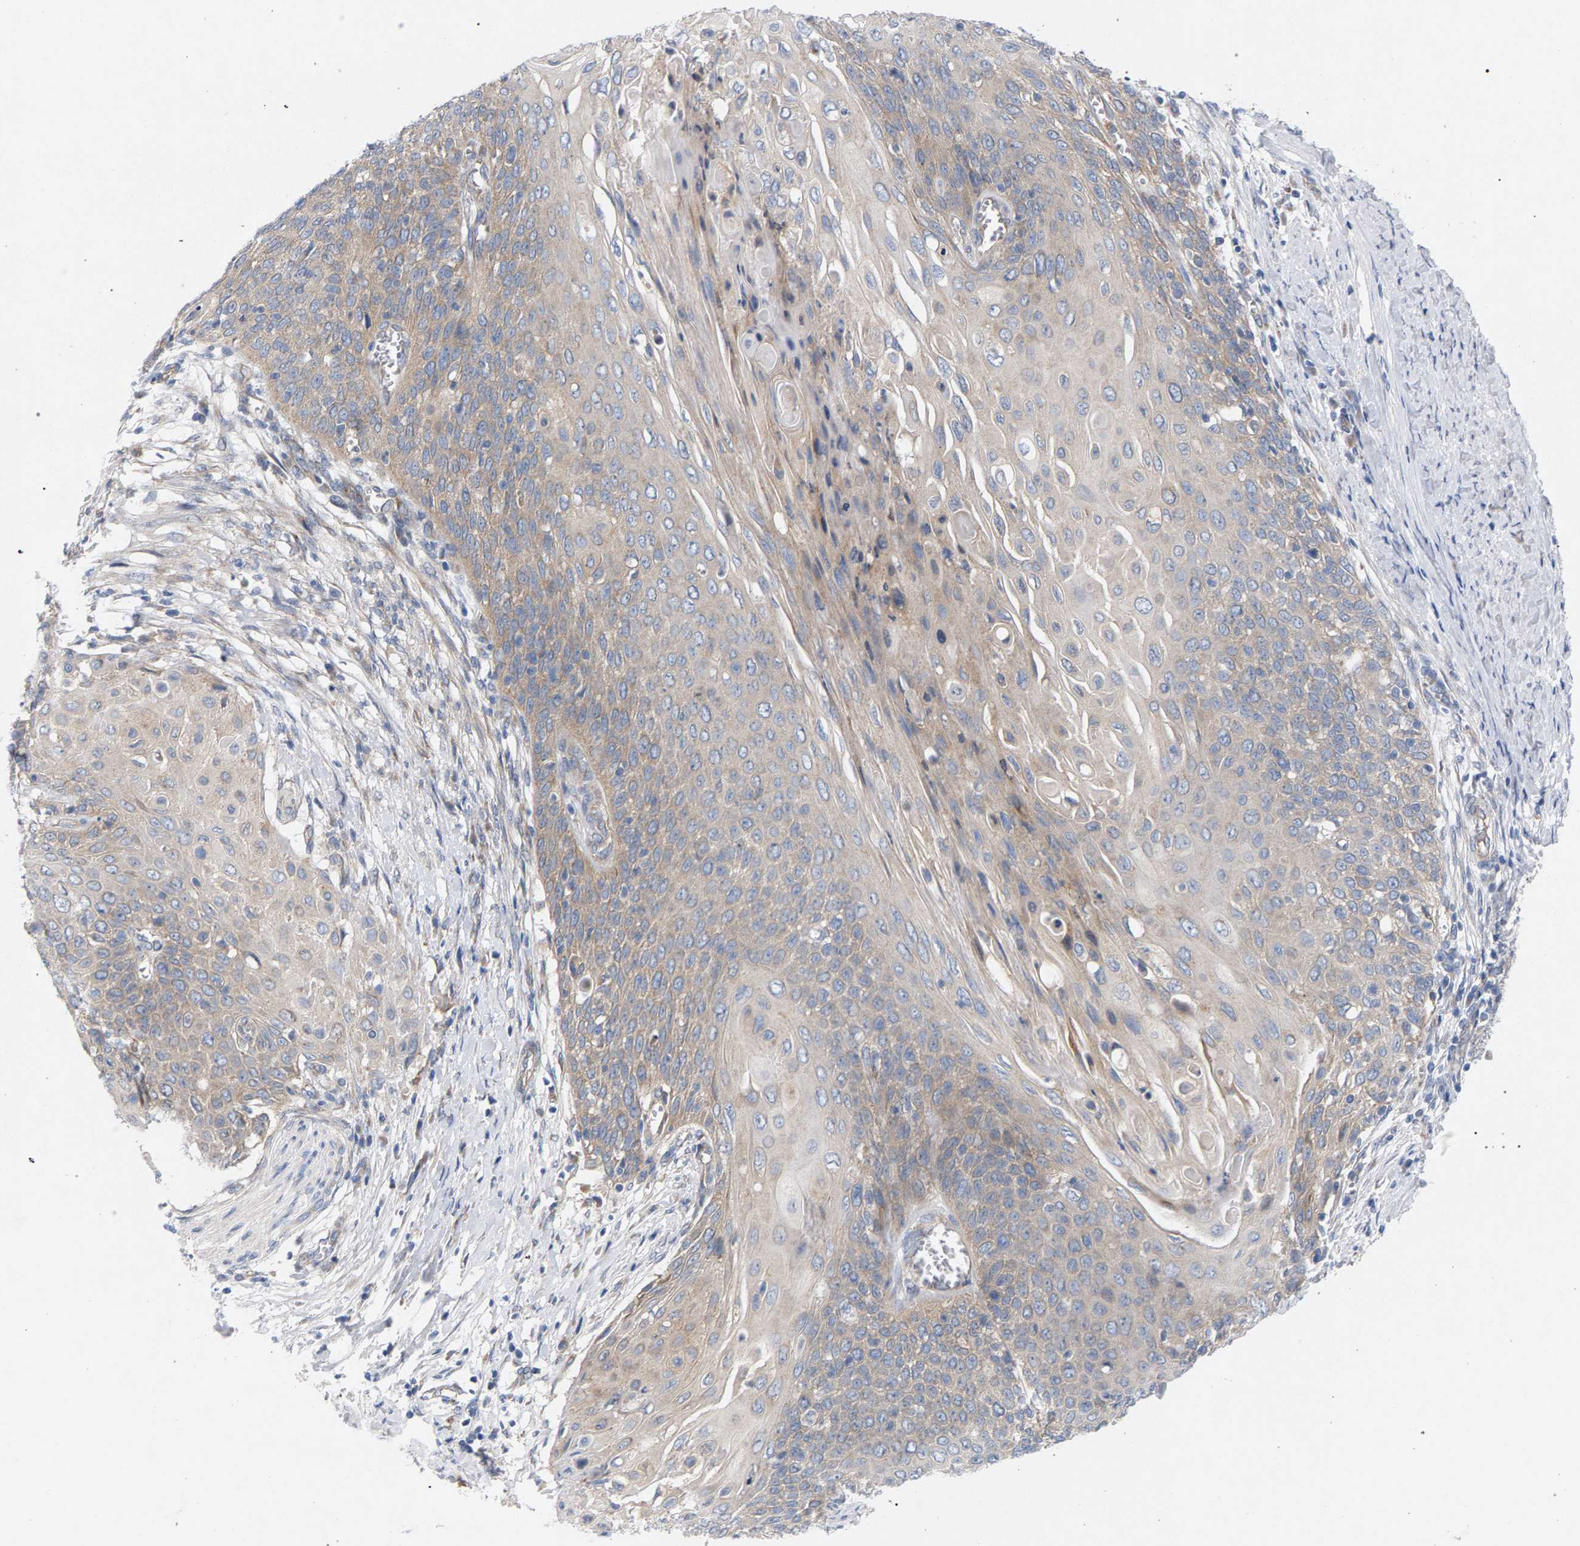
{"staining": {"intensity": "weak", "quantity": "25%-75%", "location": "cytoplasmic/membranous"}, "tissue": "cervical cancer", "cell_type": "Tumor cells", "image_type": "cancer", "snomed": [{"axis": "morphology", "description": "Squamous cell carcinoma, NOS"}, {"axis": "topography", "description": "Cervix"}], "caption": "A brown stain shows weak cytoplasmic/membranous expression of a protein in human cervical squamous cell carcinoma tumor cells. (IHC, brightfield microscopy, high magnification).", "gene": "MAMDC2", "patient": {"sex": "female", "age": 39}}